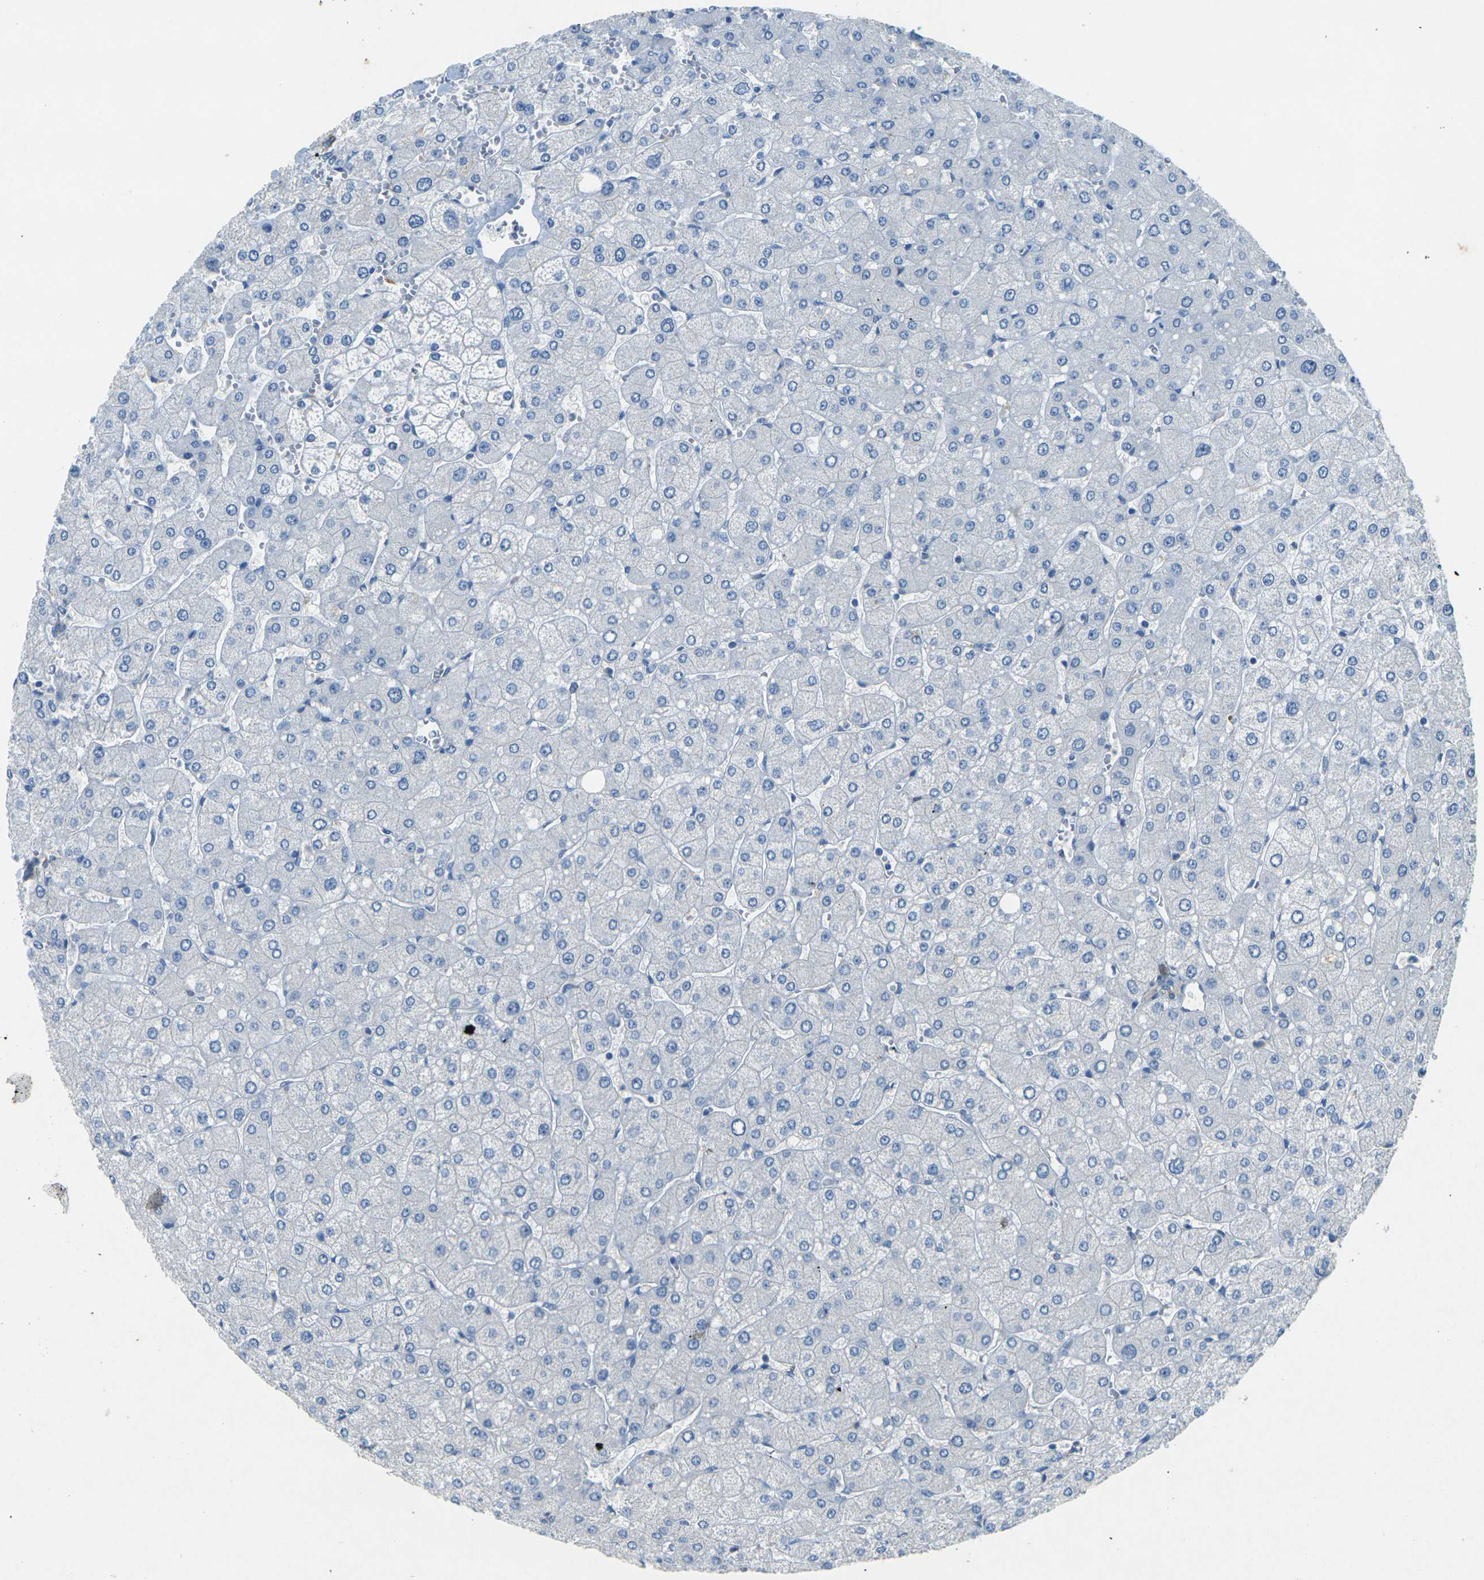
{"staining": {"intensity": "negative", "quantity": "none", "location": "none"}, "tissue": "liver", "cell_type": "Hepatocytes", "image_type": "normal", "snomed": [{"axis": "morphology", "description": "Normal tissue, NOS"}, {"axis": "topography", "description": "Liver"}], "caption": "IHC micrograph of unremarkable liver: liver stained with DAB displays no significant protein expression in hepatocytes. (DAB (3,3'-diaminobenzidine) immunohistochemistry with hematoxylin counter stain).", "gene": "SORT1", "patient": {"sex": "male", "age": 55}}